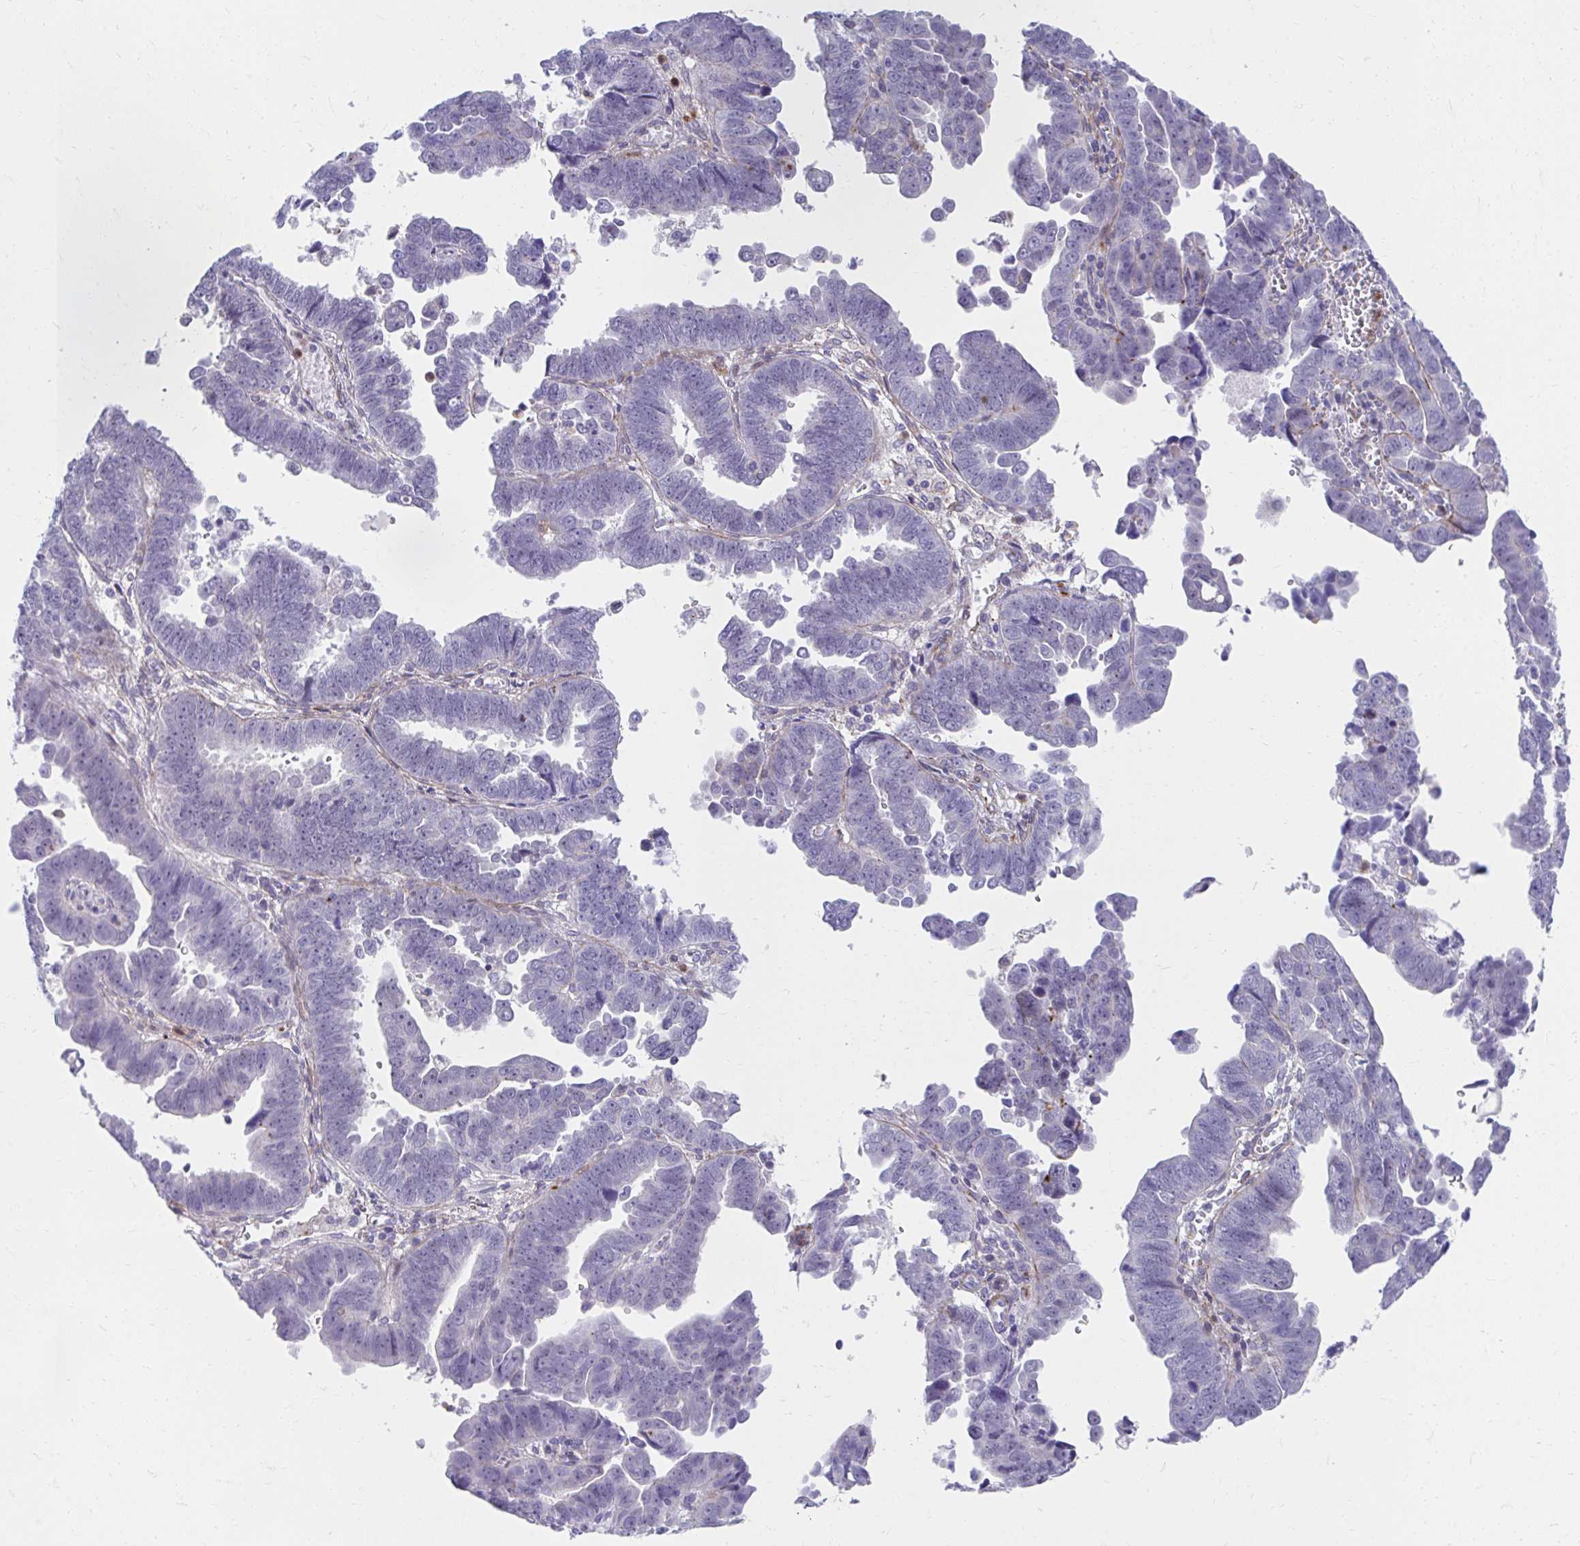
{"staining": {"intensity": "negative", "quantity": "none", "location": "none"}, "tissue": "endometrial cancer", "cell_type": "Tumor cells", "image_type": "cancer", "snomed": [{"axis": "morphology", "description": "Adenocarcinoma, NOS"}, {"axis": "topography", "description": "Endometrium"}], "caption": "Image shows no significant protein staining in tumor cells of endometrial cancer (adenocarcinoma).", "gene": "CSTB", "patient": {"sex": "female", "age": 75}}